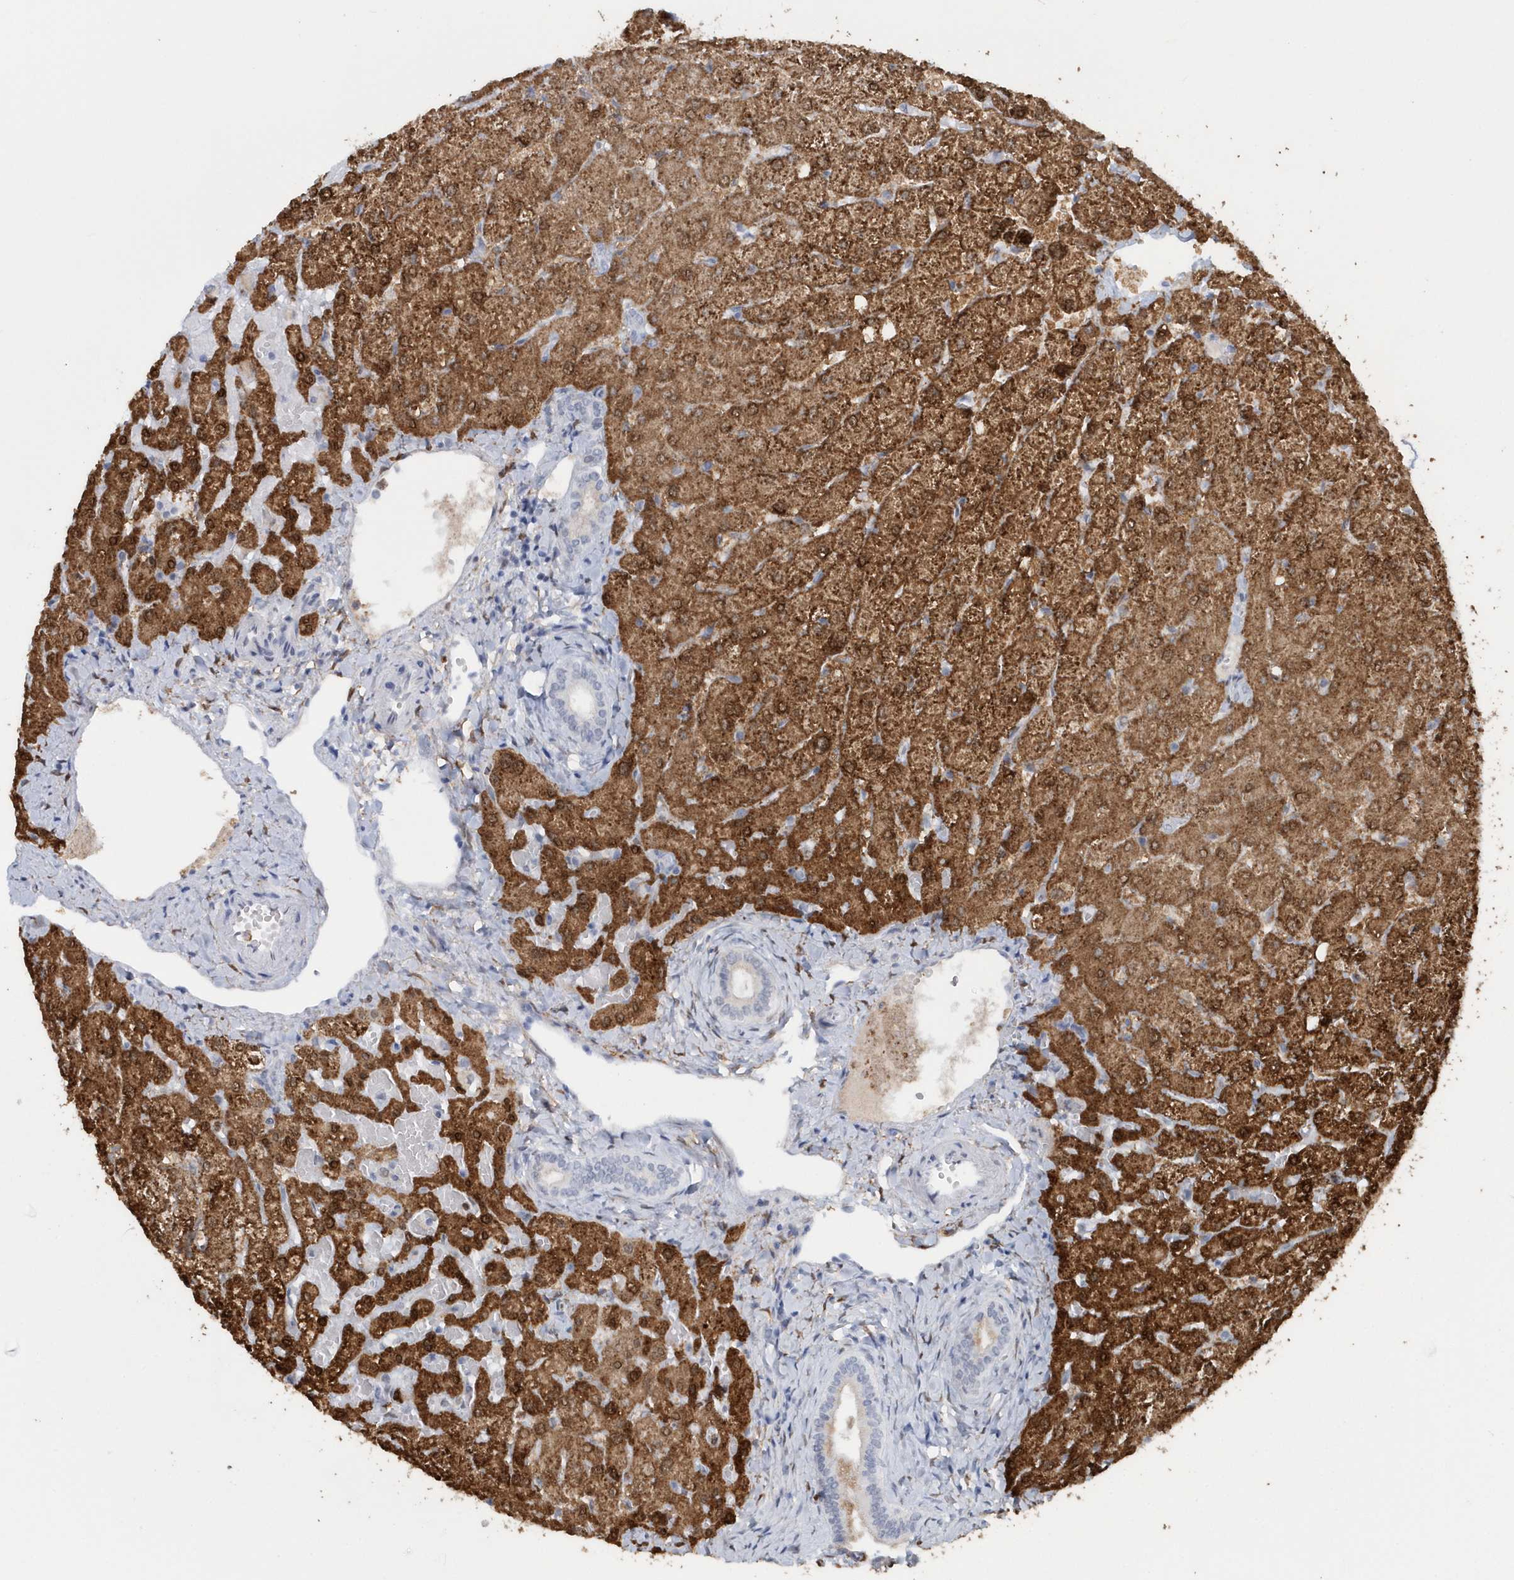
{"staining": {"intensity": "negative", "quantity": "none", "location": "none"}, "tissue": "liver", "cell_type": "Cholangiocytes", "image_type": "normal", "snomed": [{"axis": "morphology", "description": "Normal tissue, NOS"}, {"axis": "topography", "description": "Liver"}], "caption": "Immunohistochemical staining of normal liver demonstrates no significant positivity in cholangiocytes. (Stains: DAB (3,3'-diaminobenzidine) IHC with hematoxylin counter stain, Microscopy: brightfield microscopy at high magnification).", "gene": "ASCL4", "patient": {"sex": "female", "age": 54}}